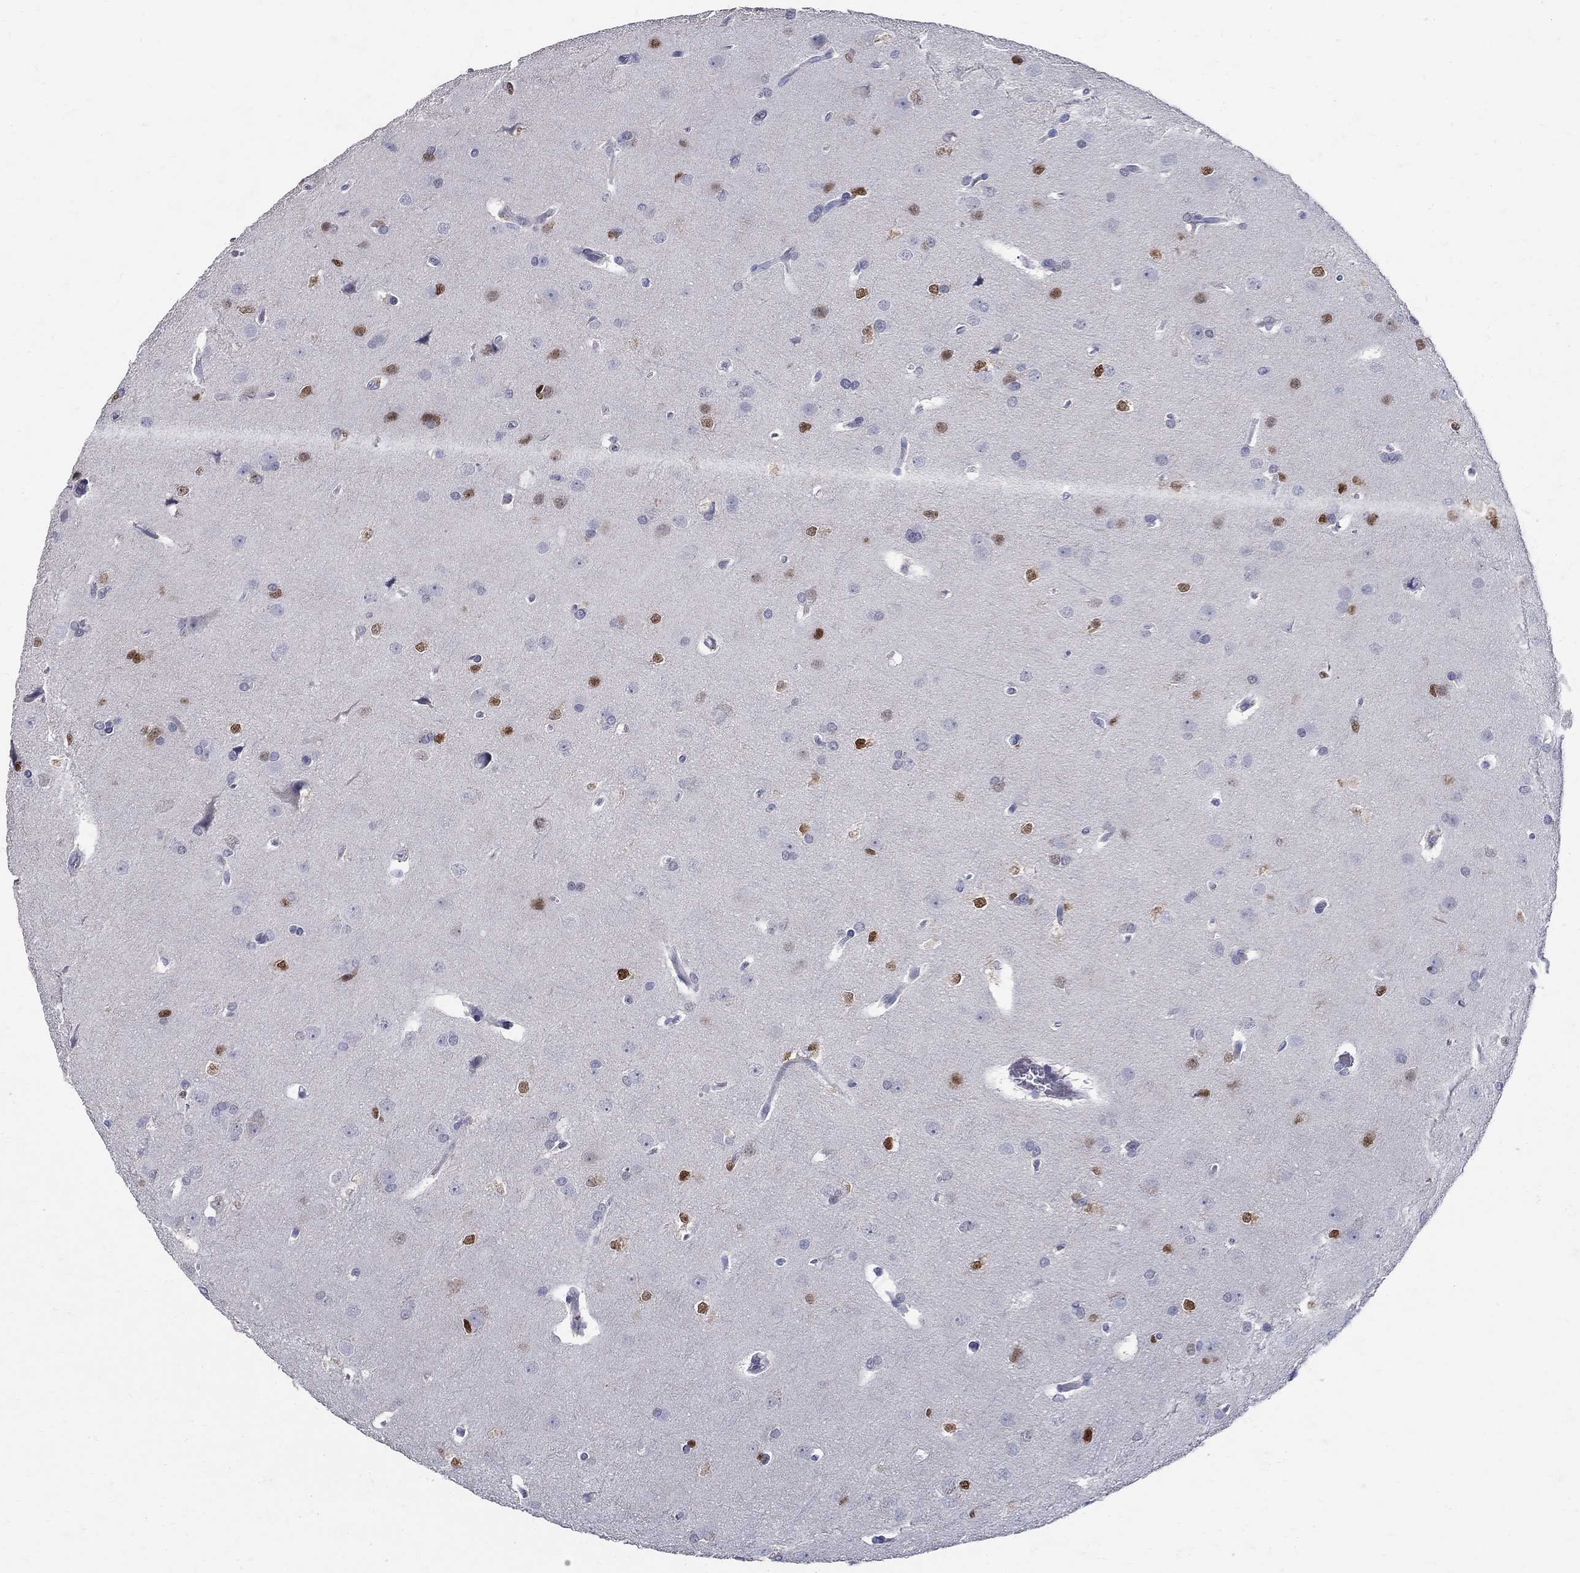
{"staining": {"intensity": "strong", "quantity": "<25%", "location": "nuclear"}, "tissue": "glioma", "cell_type": "Tumor cells", "image_type": "cancer", "snomed": [{"axis": "morphology", "description": "Glioma, malignant, Low grade"}, {"axis": "topography", "description": "Brain"}], "caption": "A brown stain highlights strong nuclear expression of a protein in glioma tumor cells.", "gene": "SOX2", "patient": {"sex": "female", "age": 32}}